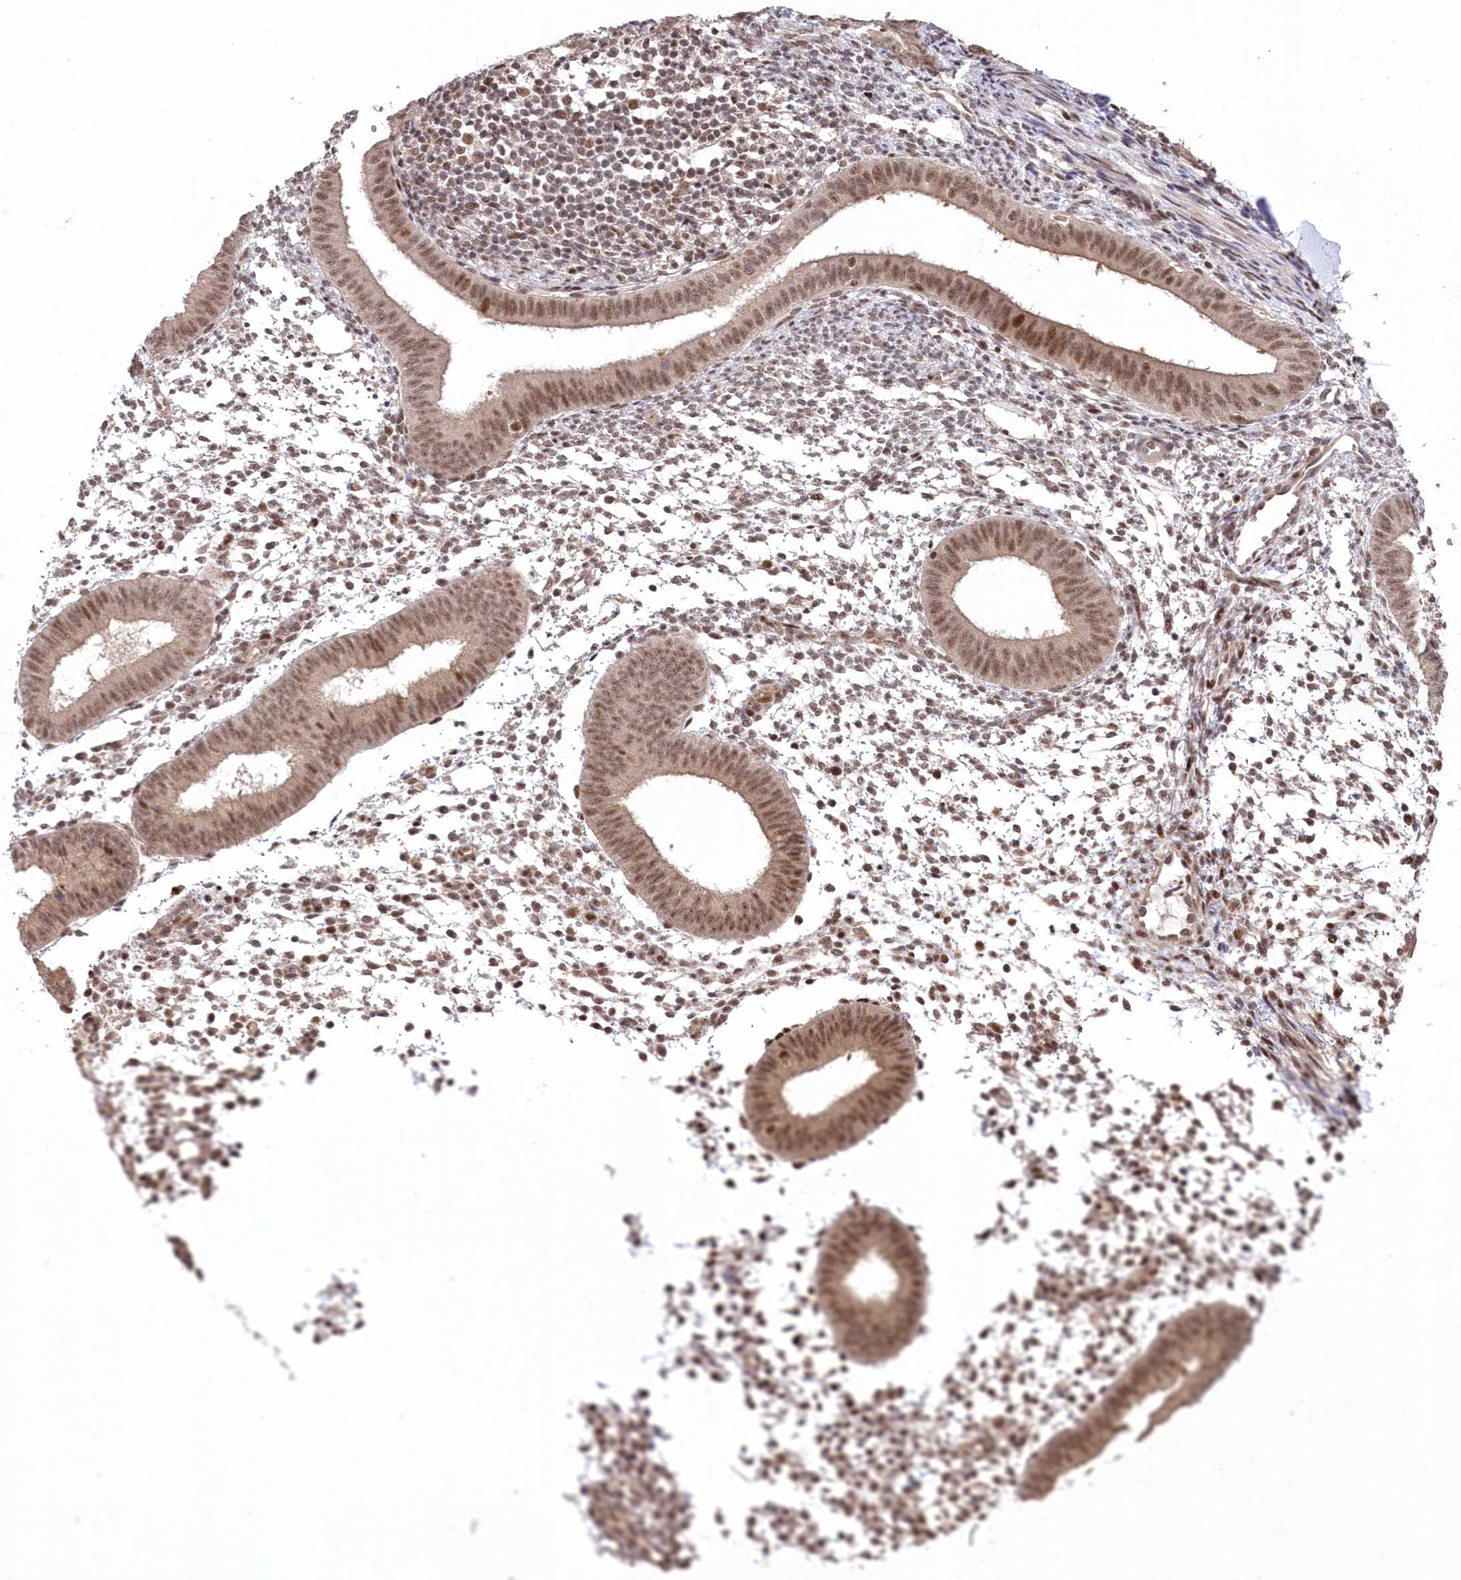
{"staining": {"intensity": "moderate", "quantity": "25%-75%", "location": "nuclear"}, "tissue": "endometrium", "cell_type": "Cells in endometrial stroma", "image_type": "normal", "snomed": [{"axis": "morphology", "description": "Normal tissue, NOS"}, {"axis": "topography", "description": "Uterus"}, {"axis": "topography", "description": "Endometrium"}], "caption": "A histopathology image showing moderate nuclear expression in approximately 25%-75% of cells in endometrial stroma in benign endometrium, as visualized by brown immunohistochemical staining.", "gene": "WBP1L", "patient": {"sex": "female", "age": 48}}